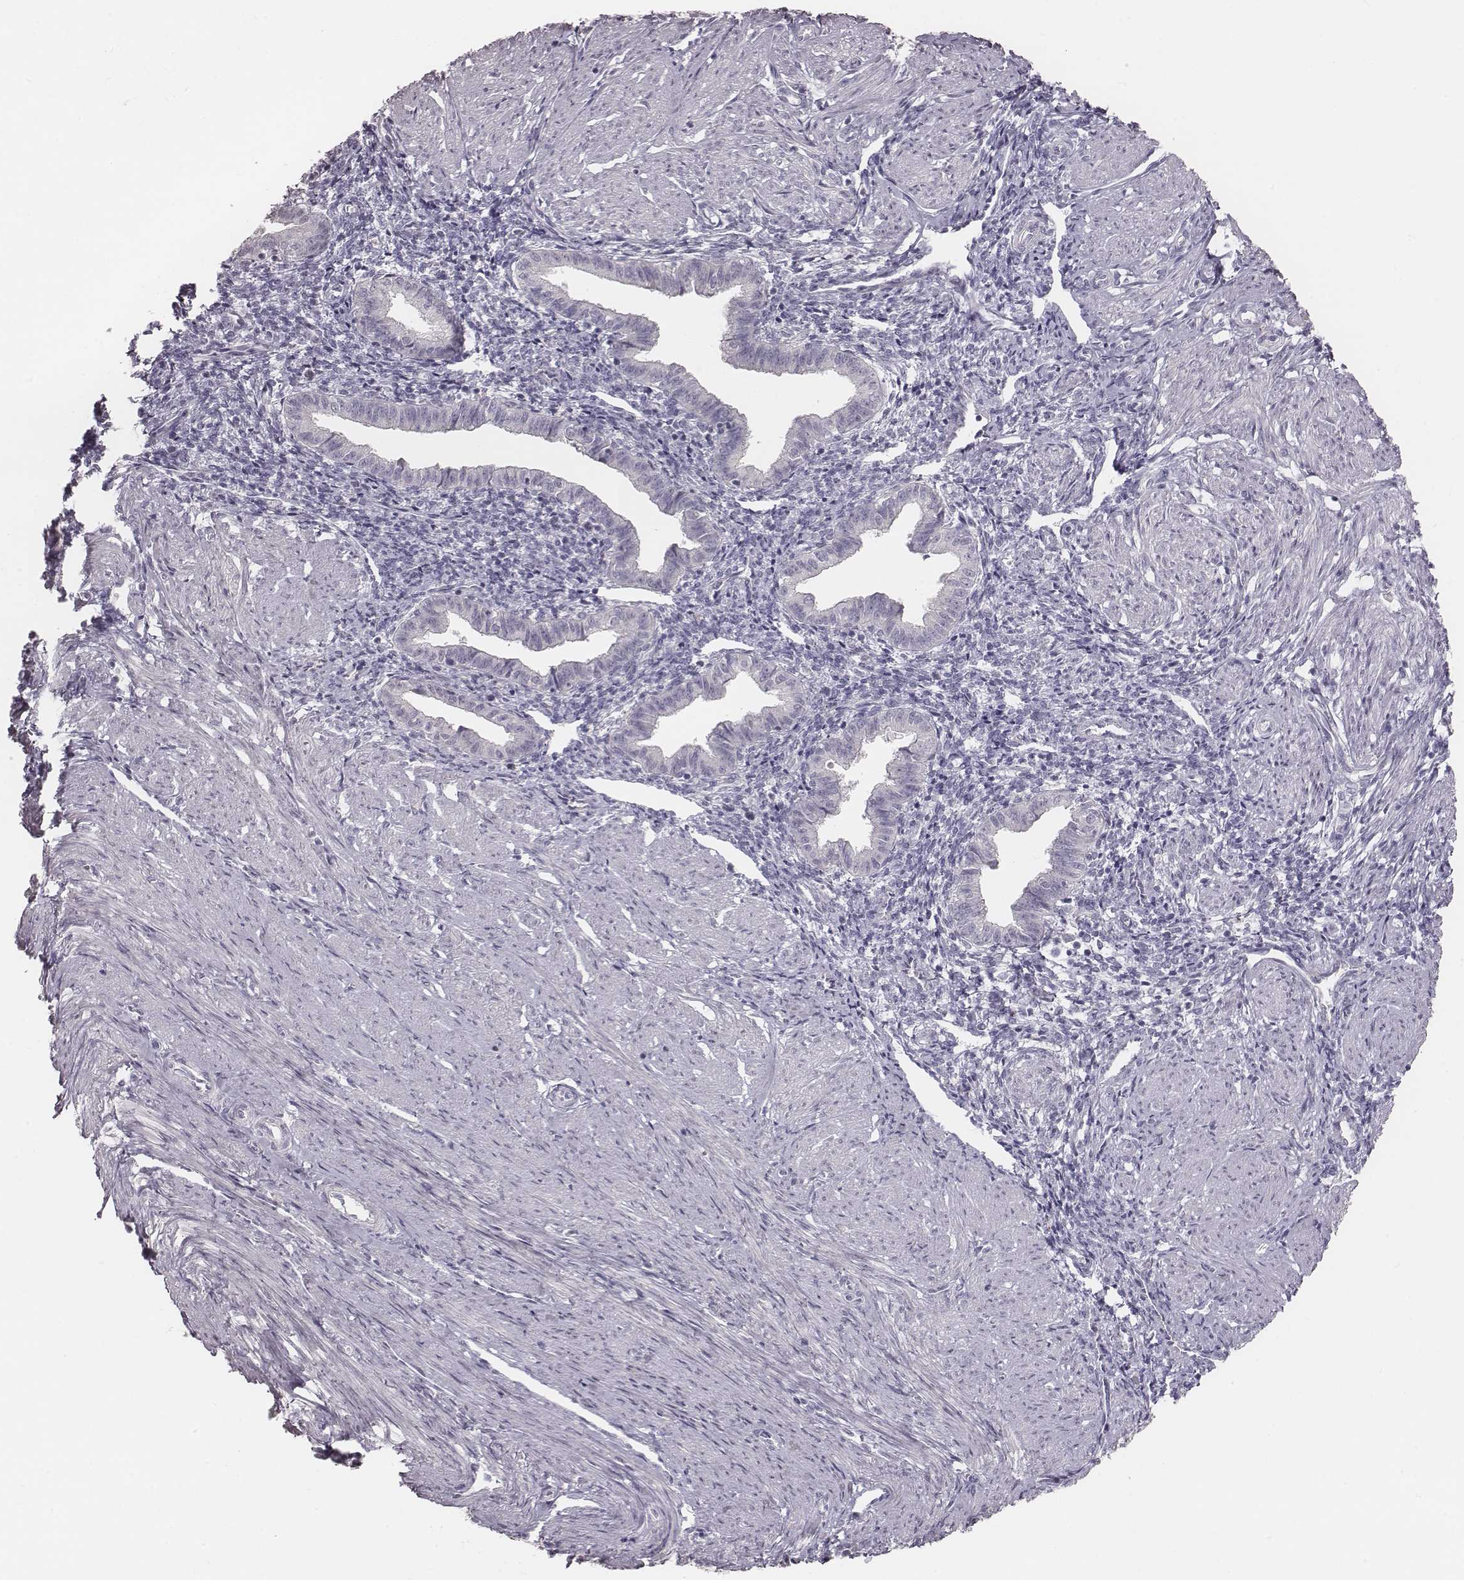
{"staining": {"intensity": "negative", "quantity": "none", "location": "none"}, "tissue": "endometrium", "cell_type": "Cells in endometrial stroma", "image_type": "normal", "snomed": [{"axis": "morphology", "description": "Normal tissue, NOS"}, {"axis": "topography", "description": "Endometrium"}], "caption": "This is an immunohistochemistry histopathology image of unremarkable human endometrium. There is no expression in cells in endometrial stroma.", "gene": "MYH6", "patient": {"sex": "female", "age": 37}}